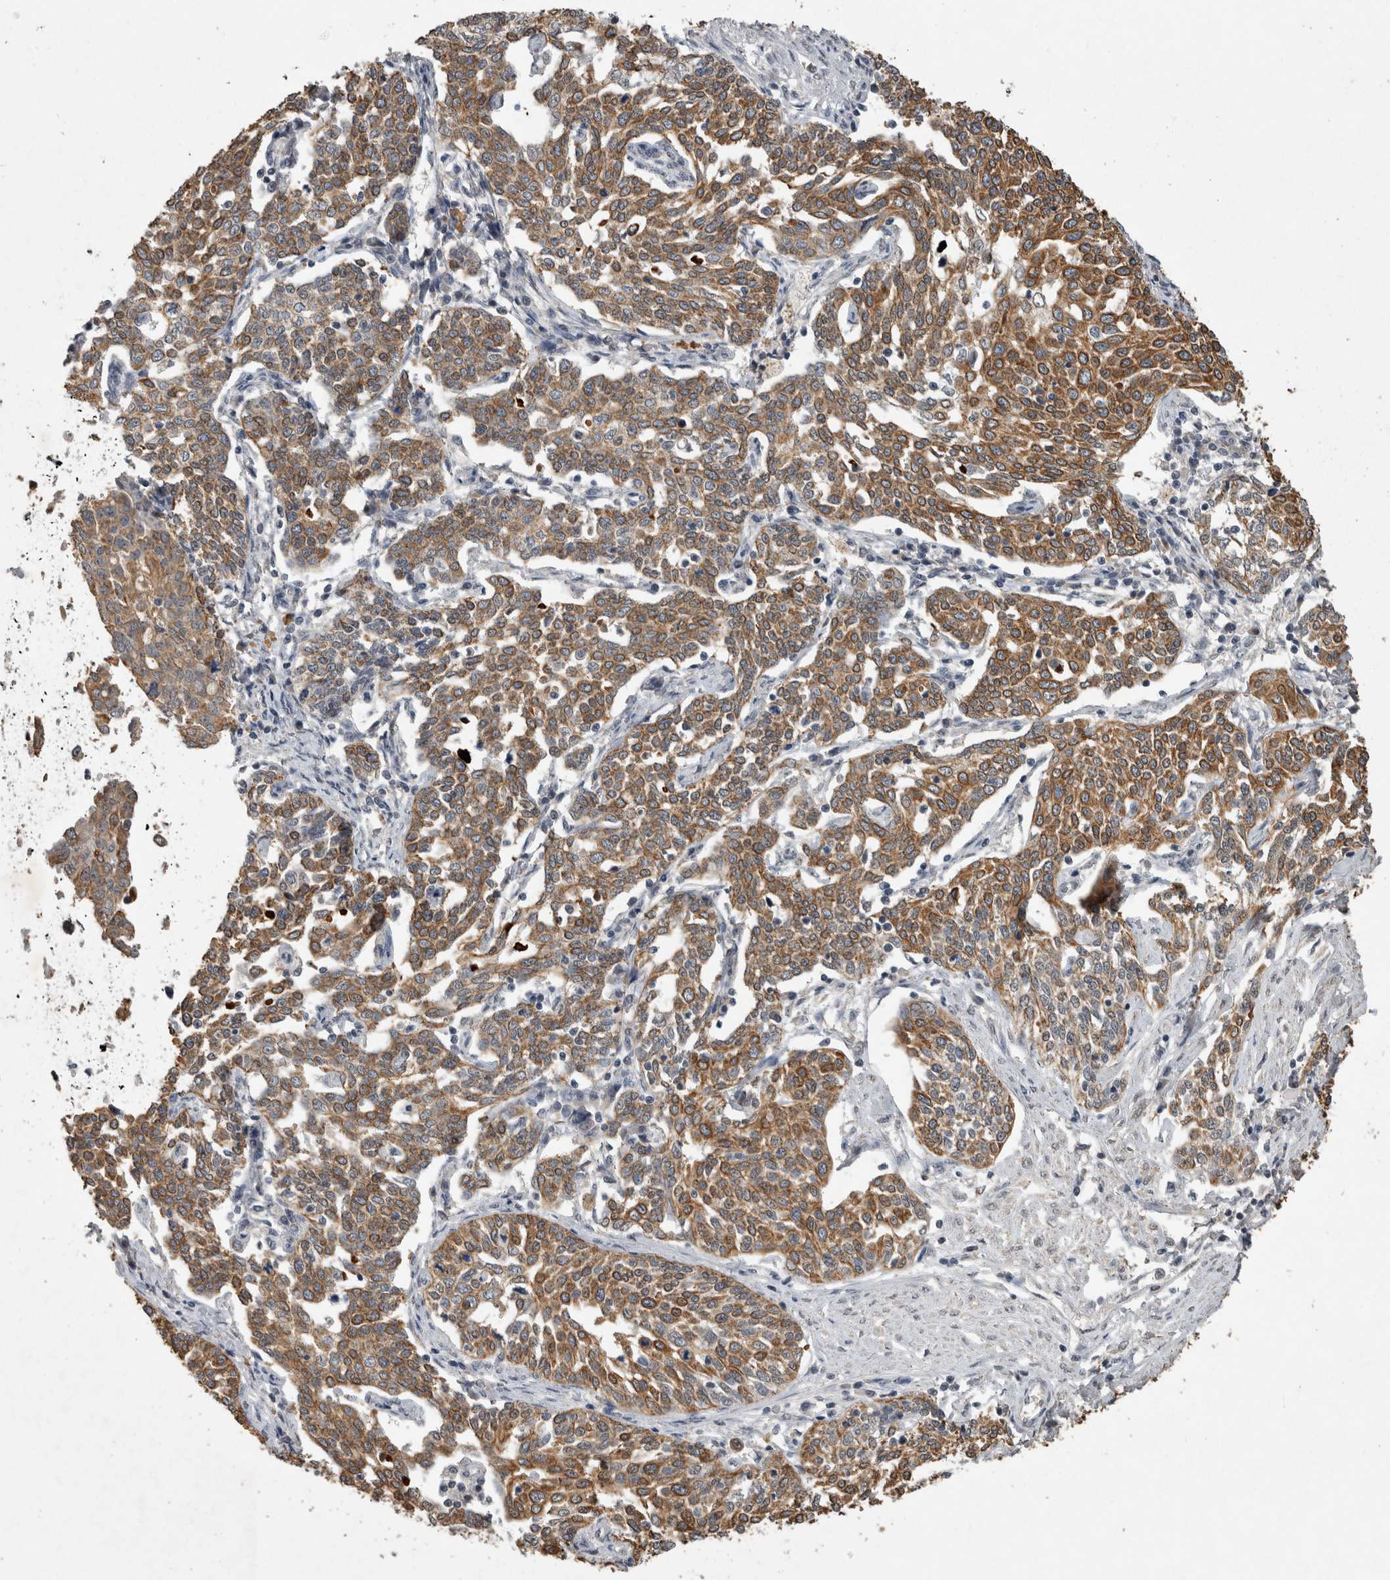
{"staining": {"intensity": "moderate", "quantity": ">75%", "location": "cytoplasmic/membranous"}, "tissue": "cervical cancer", "cell_type": "Tumor cells", "image_type": "cancer", "snomed": [{"axis": "morphology", "description": "Squamous cell carcinoma, NOS"}, {"axis": "topography", "description": "Cervix"}], "caption": "Cervical cancer (squamous cell carcinoma) stained with a protein marker reveals moderate staining in tumor cells.", "gene": "RHPN1", "patient": {"sex": "female", "age": 34}}